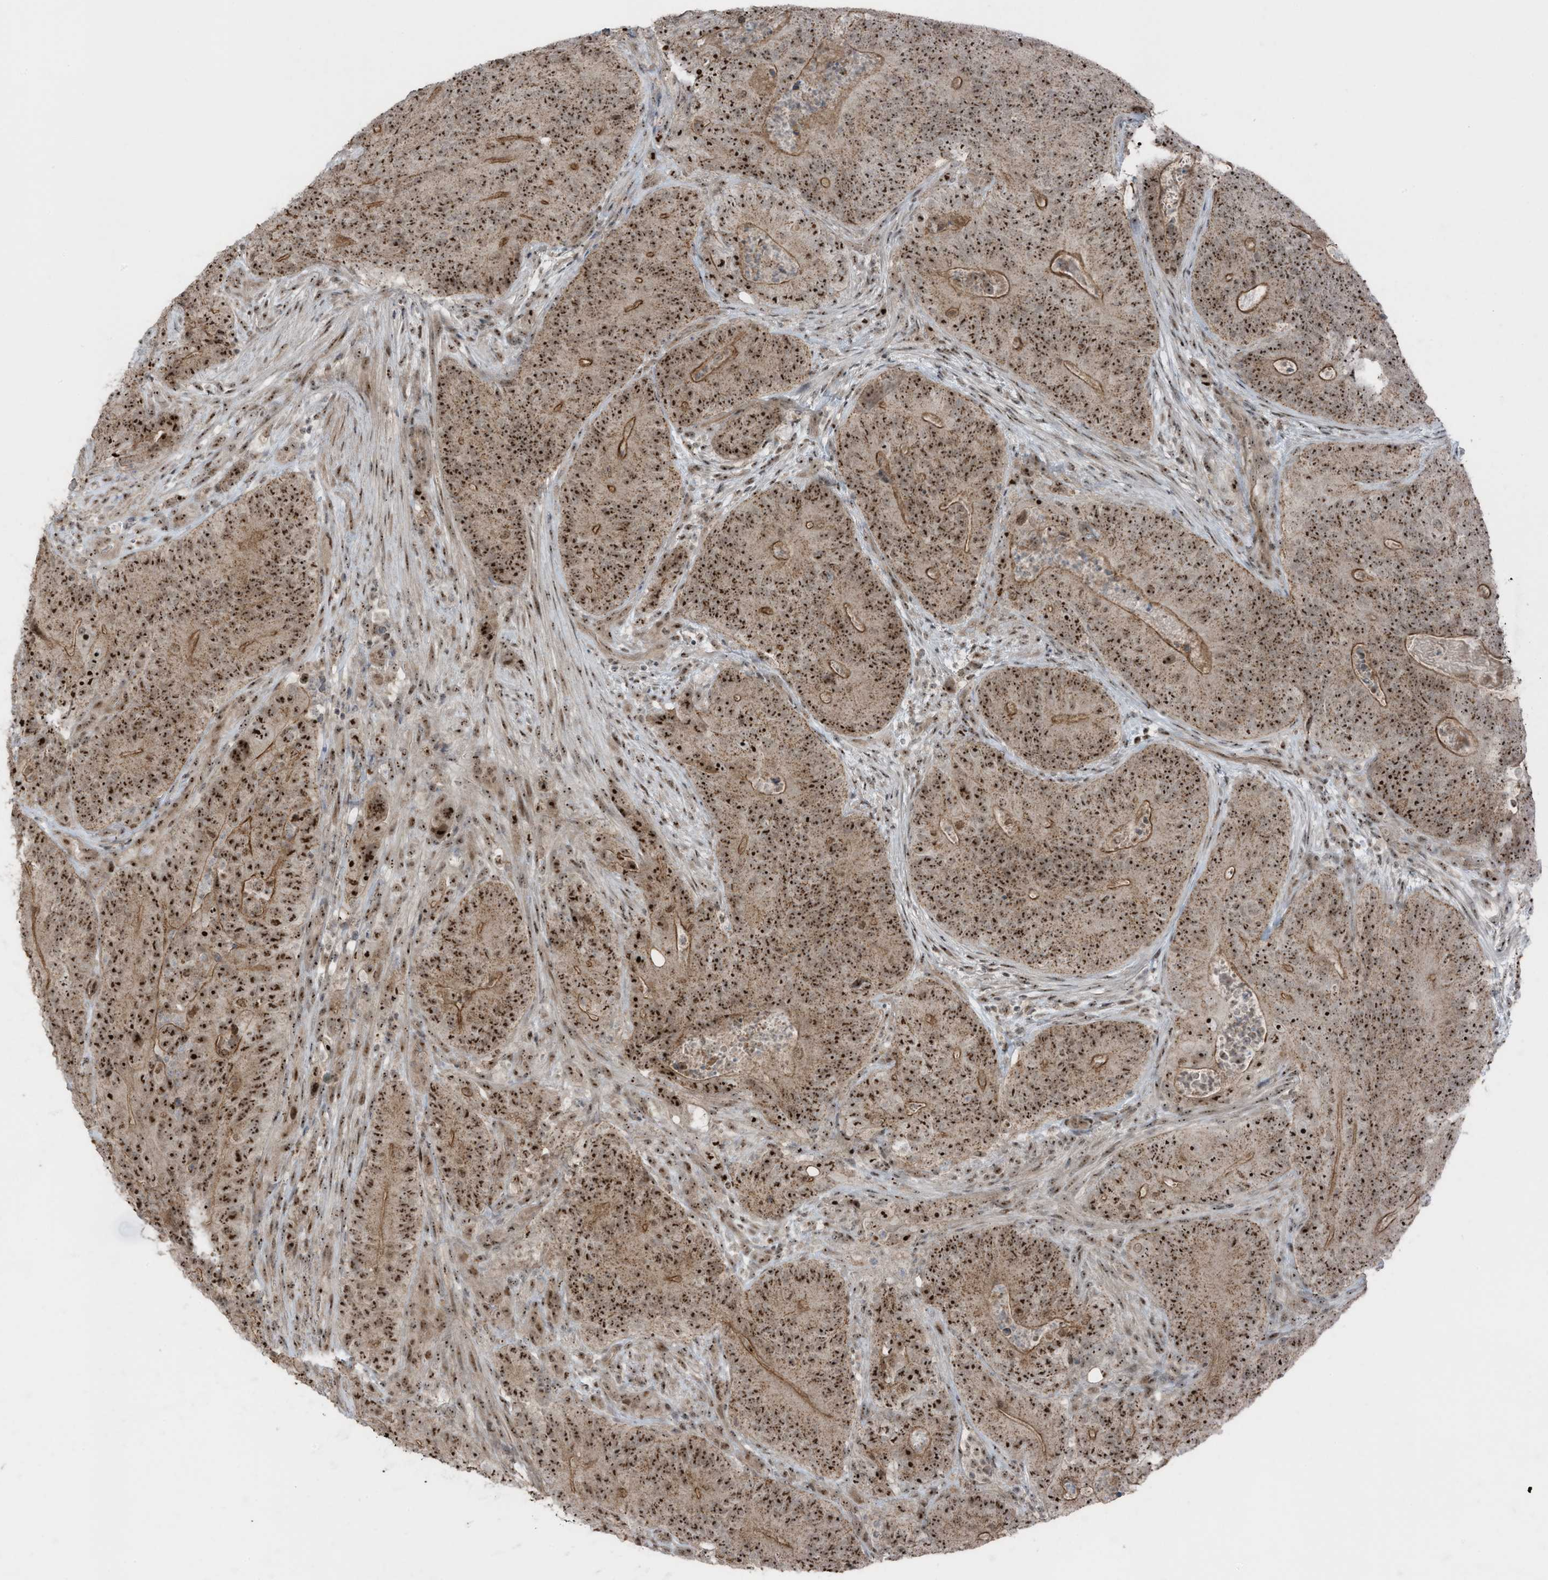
{"staining": {"intensity": "moderate", "quantity": ">75%", "location": "cytoplasmic/membranous,nuclear"}, "tissue": "colorectal cancer", "cell_type": "Tumor cells", "image_type": "cancer", "snomed": [{"axis": "morphology", "description": "Normal tissue, NOS"}, {"axis": "topography", "description": "Colon"}], "caption": "Immunohistochemistry (IHC) of colorectal cancer shows medium levels of moderate cytoplasmic/membranous and nuclear positivity in approximately >75% of tumor cells.", "gene": "UTP3", "patient": {"sex": "female", "age": 82}}